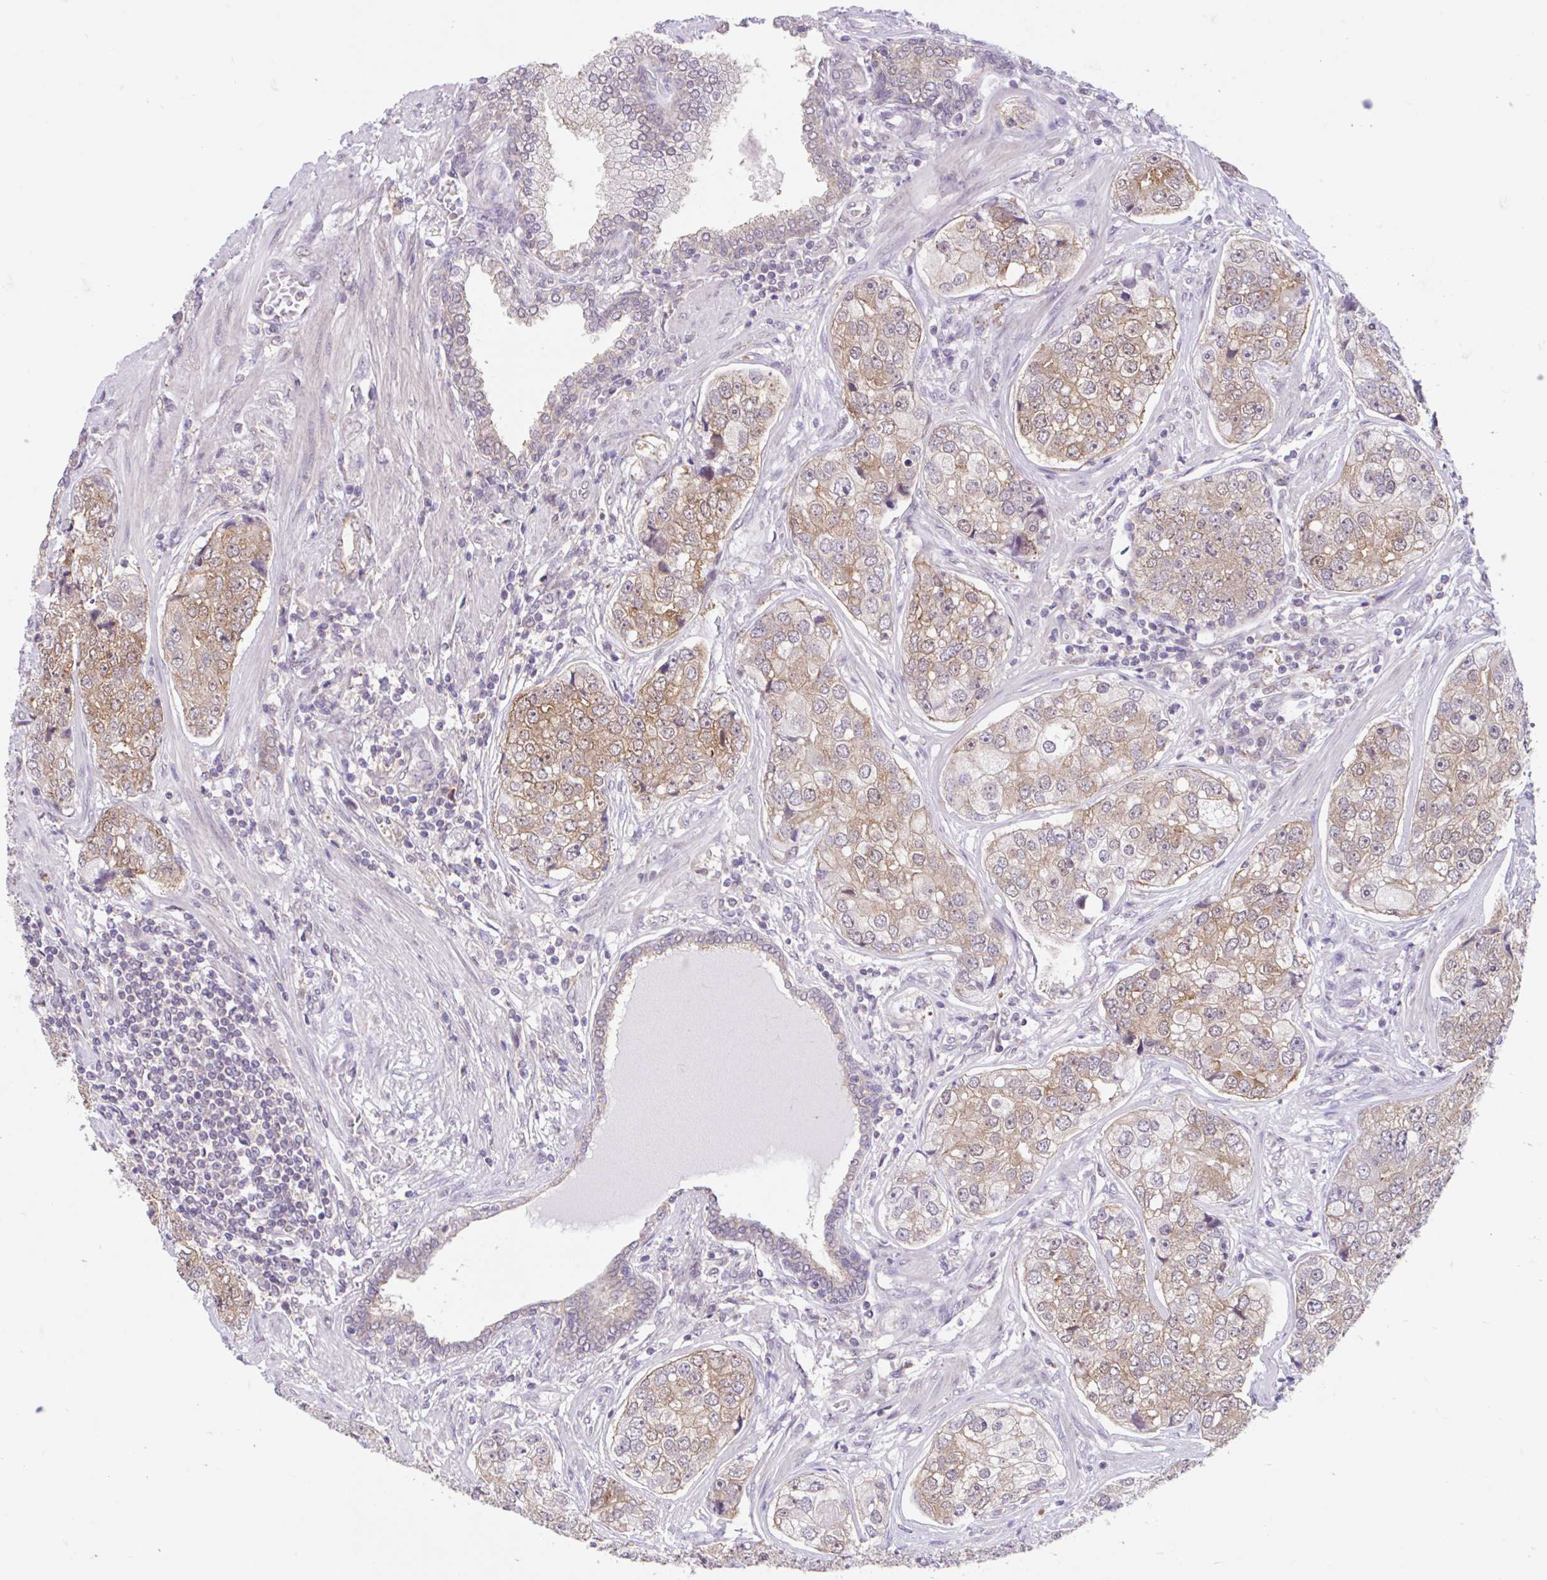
{"staining": {"intensity": "moderate", "quantity": "25%-75%", "location": "cytoplasmic/membranous"}, "tissue": "prostate cancer", "cell_type": "Tumor cells", "image_type": "cancer", "snomed": [{"axis": "morphology", "description": "Adenocarcinoma, High grade"}, {"axis": "topography", "description": "Prostate"}], "caption": "Brown immunohistochemical staining in prostate cancer reveals moderate cytoplasmic/membranous positivity in approximately 25%-75% of tumor cells.", "gene": "RALBP1", "patient": {"sex": "male", "age": 60}}